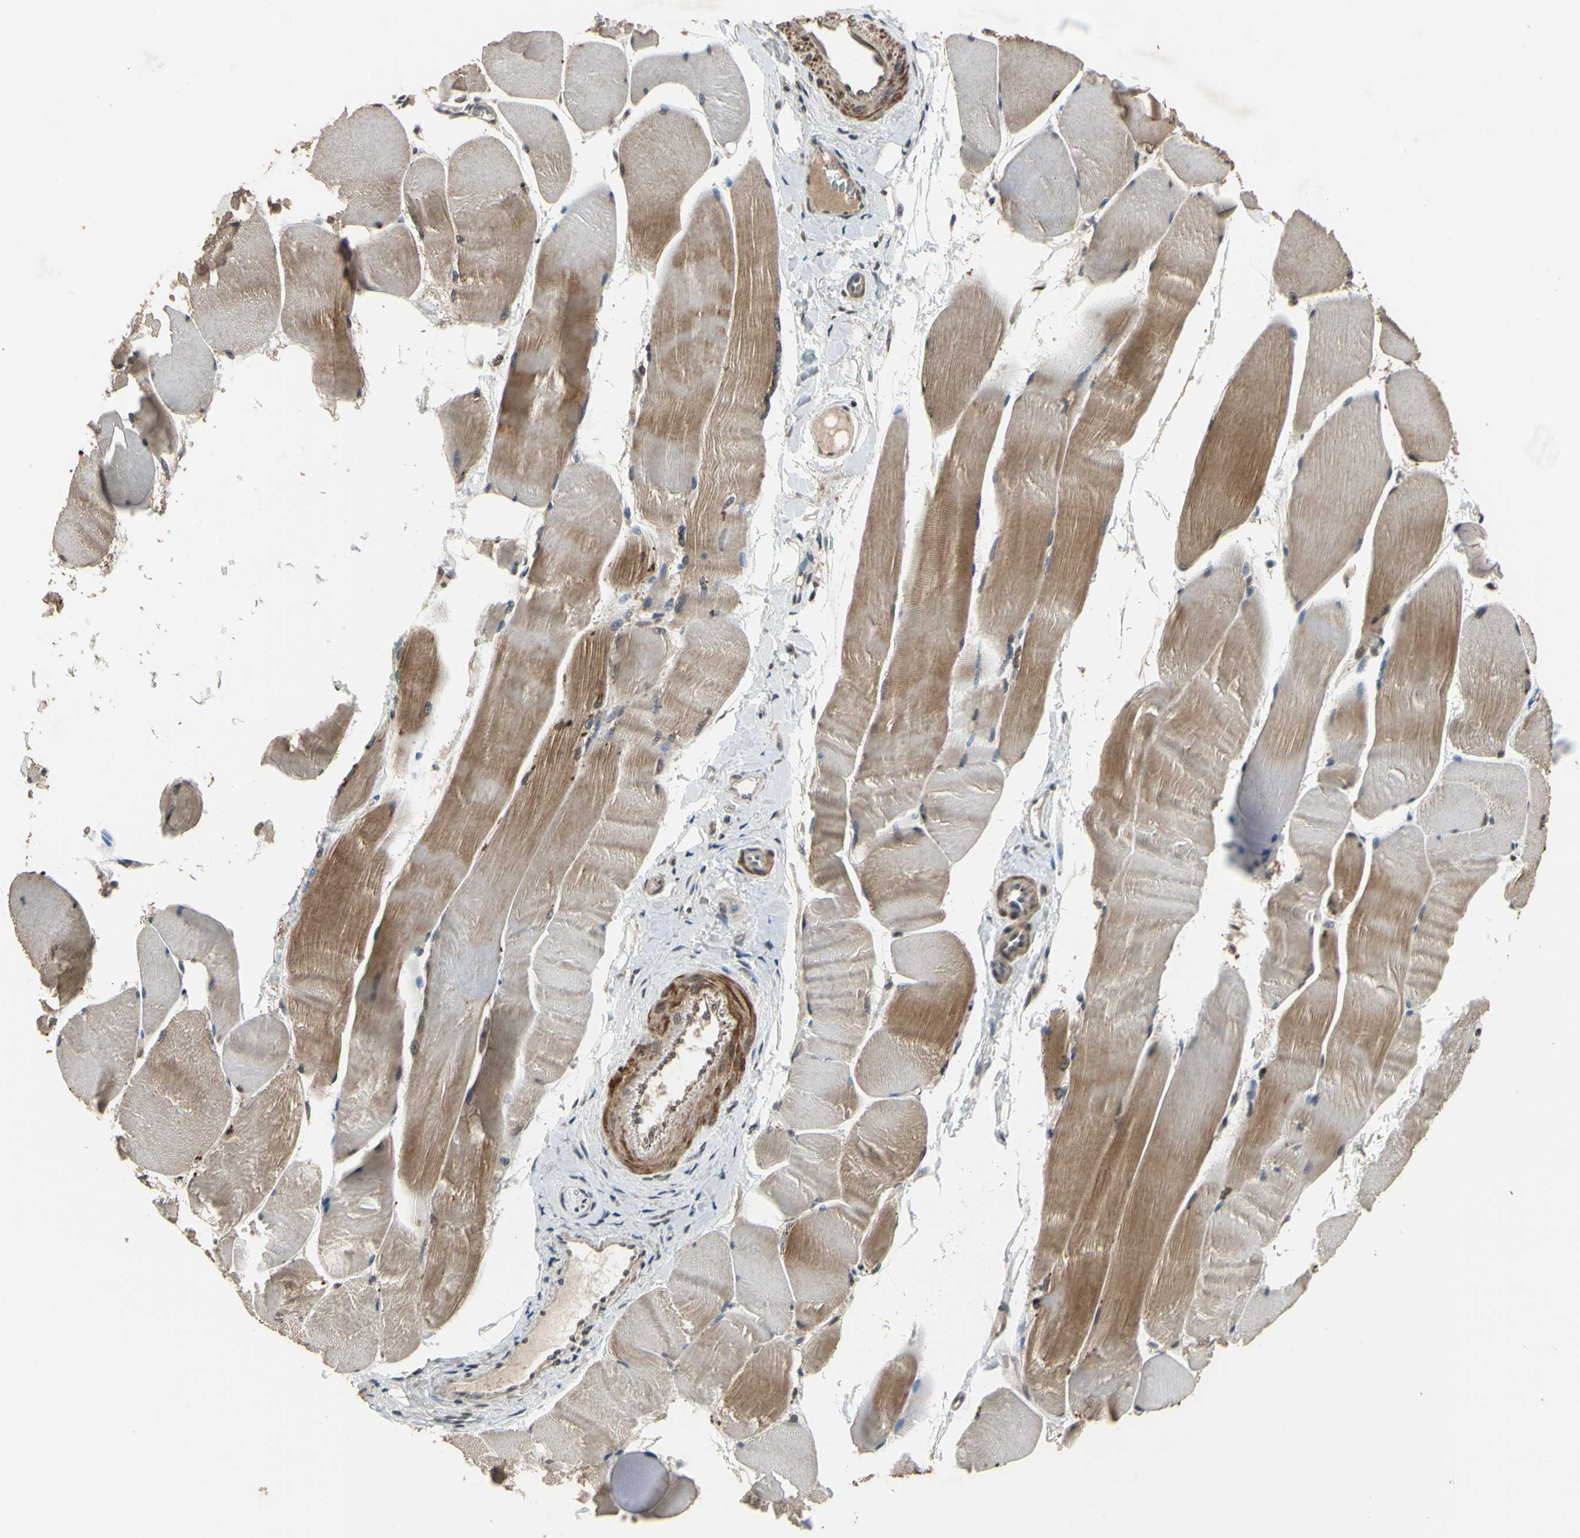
{"staining": {"intensity": "moderate", "quantity": "25%-75%", "location": "cytoplasmic/membranous,nuclear"}, "tissue": "skeletal muscle", "cell_type": "Myocytes", "image_type": "normal", "snomed": [{"axis": "morphology", "description": "Normal tissue, NOS"}, {"axis": "morphology", "description": "Squamous cell carcinoma, NOS"}, {"axis": "topography", "description": "Skeletal muscle"}], "caption": "High-power microscopy captured an immunohistochemistry (IHC) histopathology image of benign skeletal muscle, revealing moderate cytoplasmic/membranous,nuclear positivity in approximately 25%-75% of myocytes. The staining was performed using DAB, with brown indicating positive protein expression. Nuclei are stained blue with hematoxylin.", "gene": "ZNF174", "patient": {"sex": "male", "age": 51}}